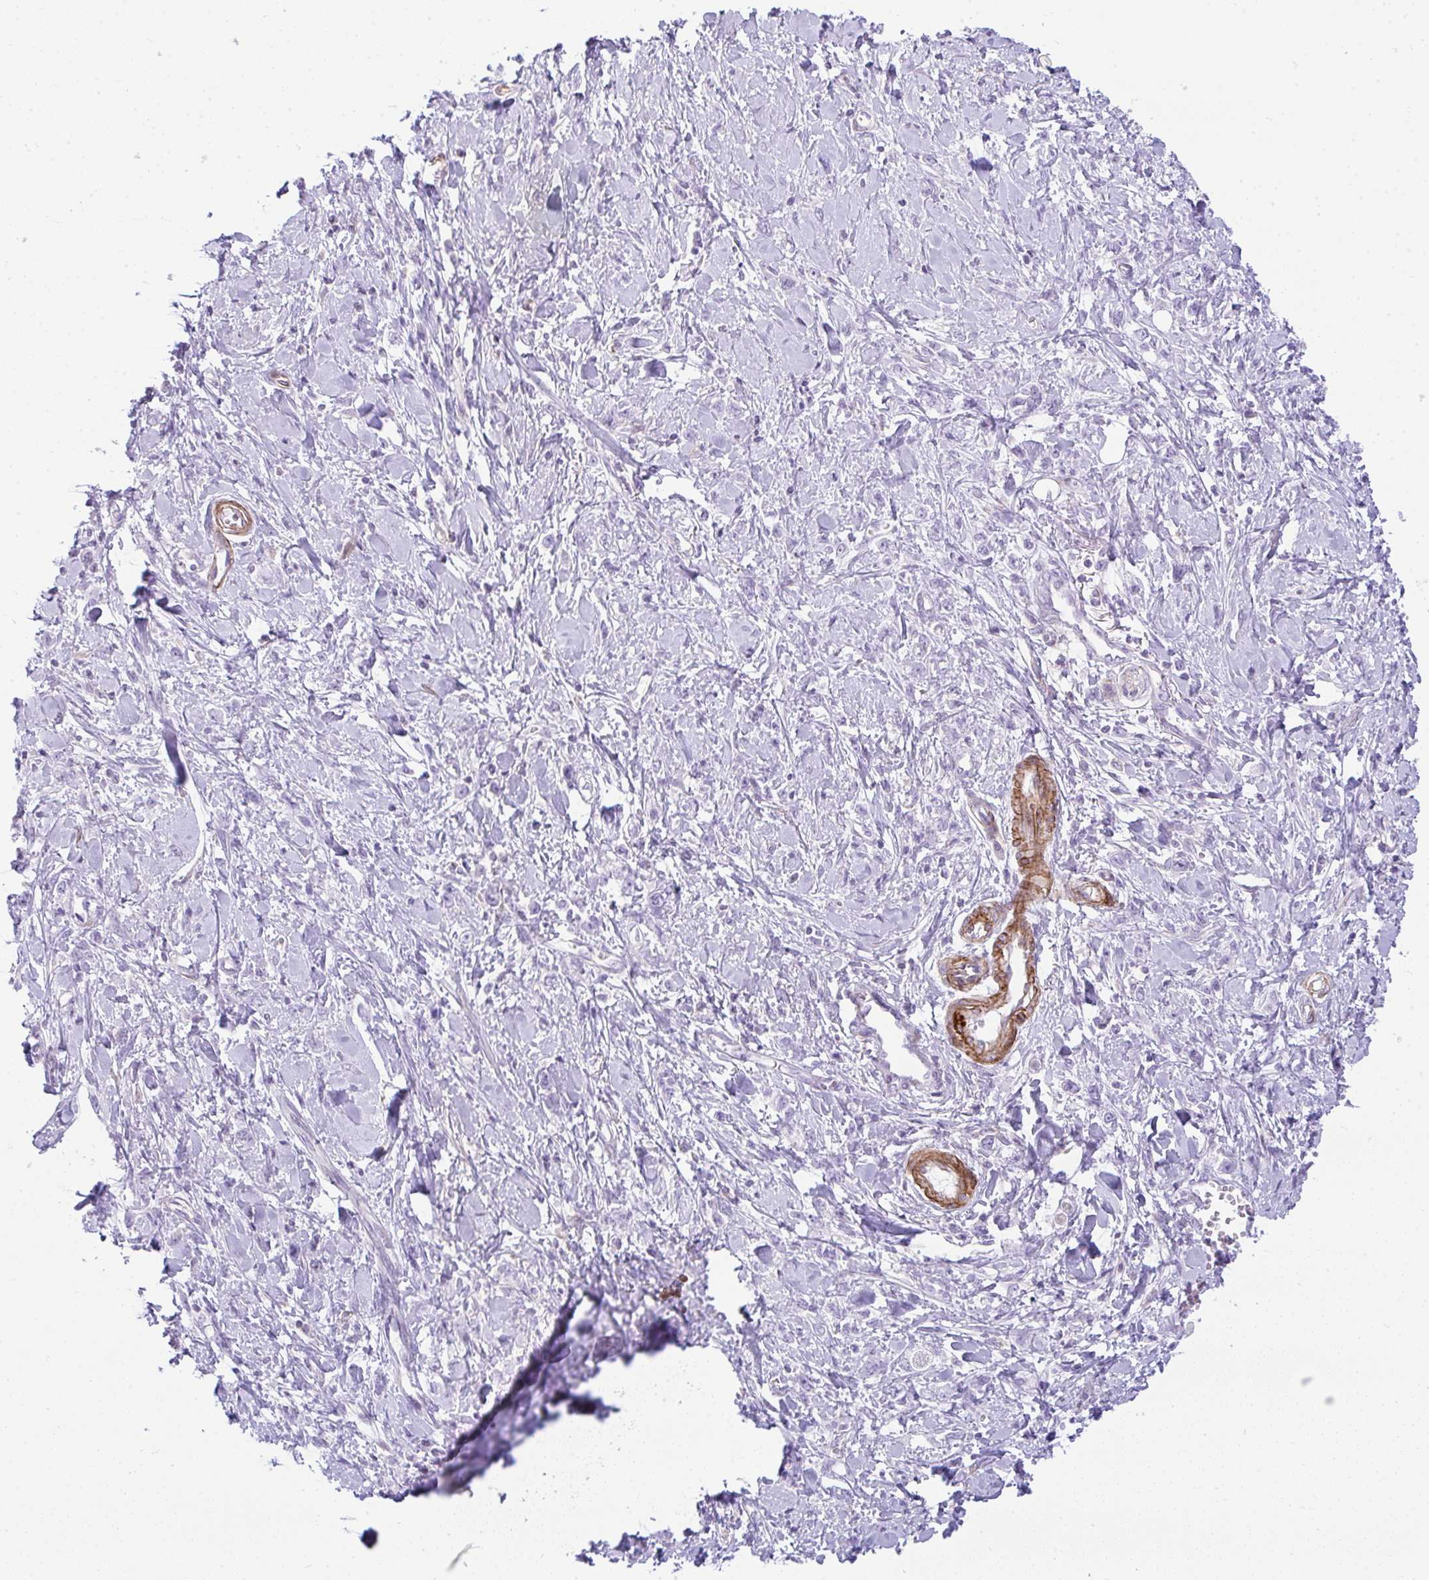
{"staining": {"intensity": "negative", "quantity": "none", "location": "none"}, "tissue": "stomach cancer", "cell_type": "Tumor cells", "image_type": "cancer", "snomed": [{"axis": "morphology", "description": "Adenocarcinoma, NOS"}, {"axis": "topography", "description": "Stomach"}], "caption": "Micrograph shows no significant protein positivity in tumor cells of stomach cancer (adenocarcinoma).", "gene": "CDRT15", "patient": {"sex": "female", "age": 76}}